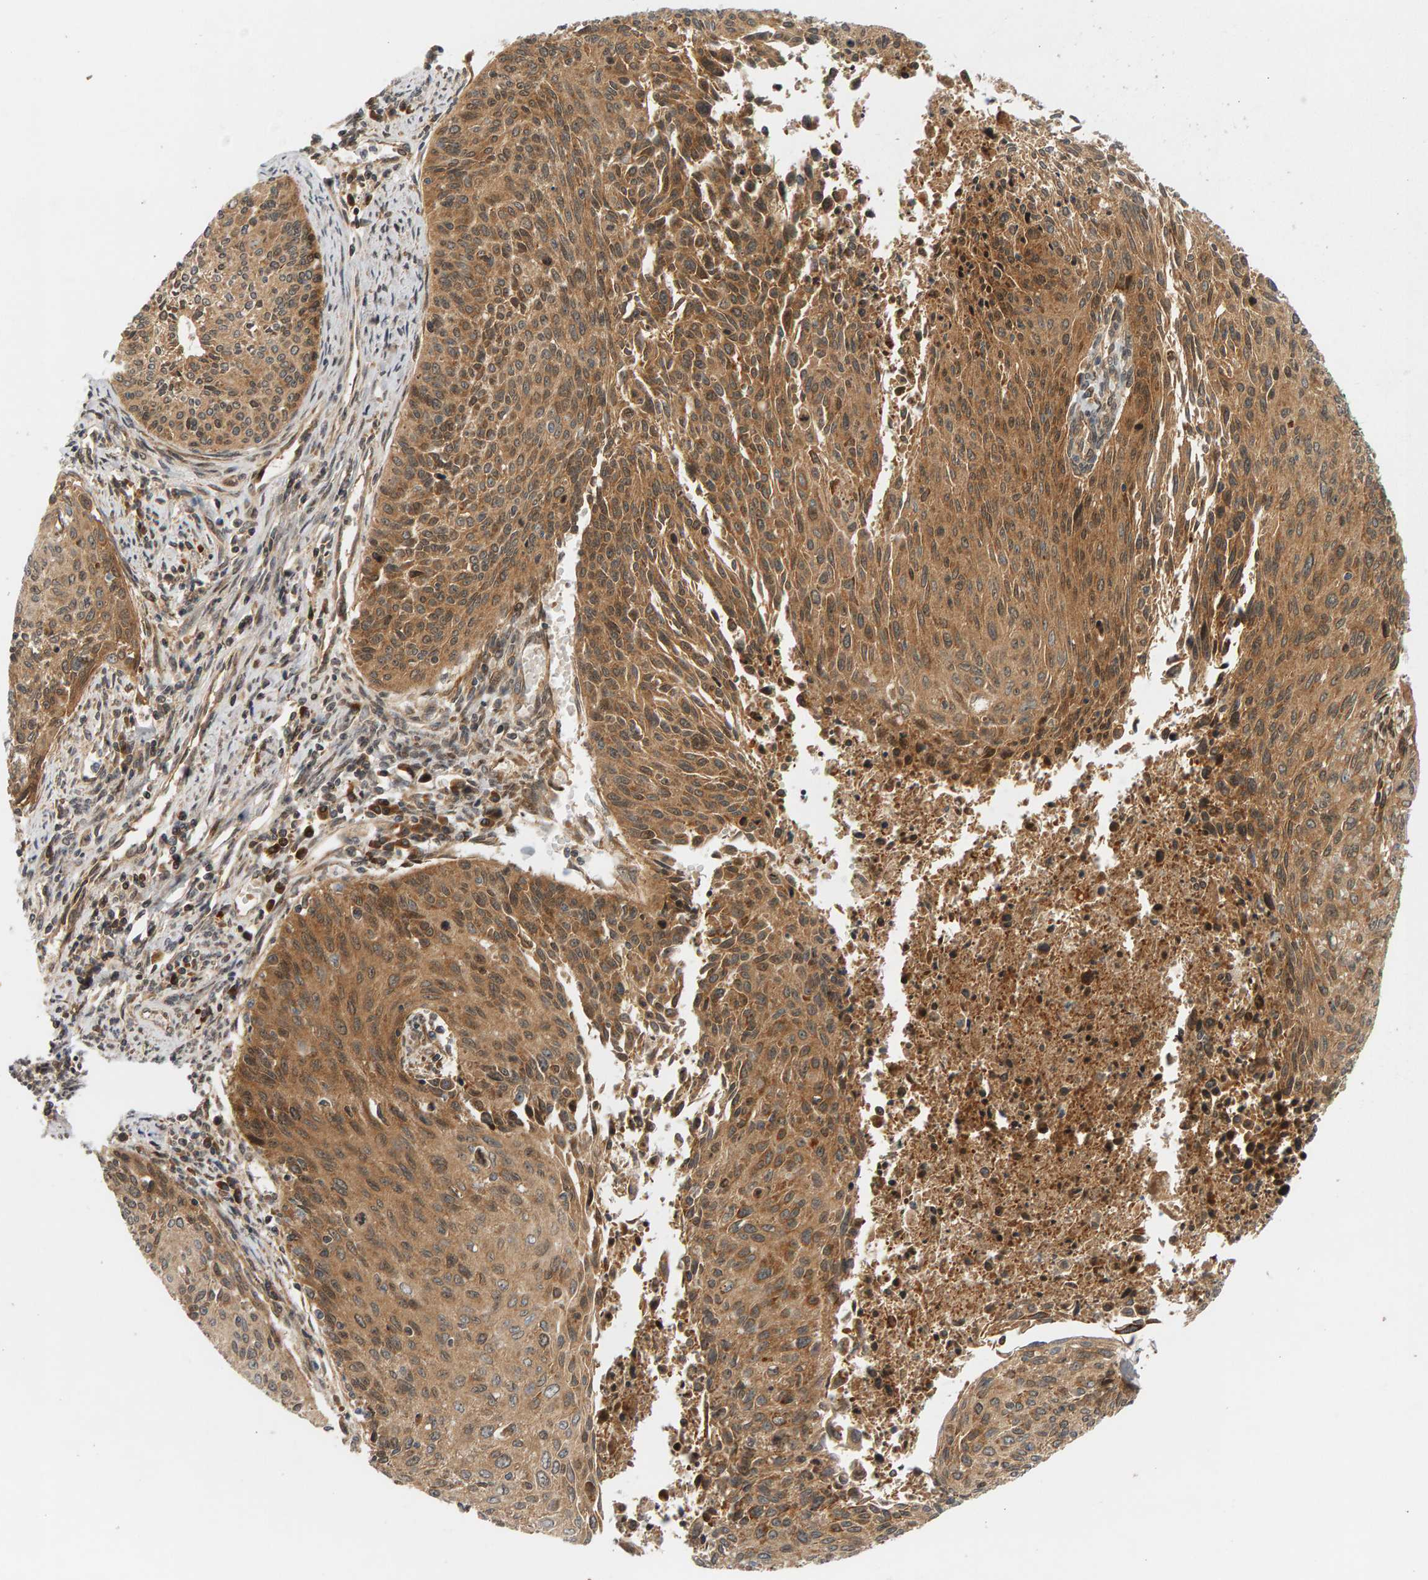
{"staining": {"intensity": "moderate", "quantity": ">75%", "location": "cytoplasmic/membranous"}, "tissue": "cervical cancer", "cell_type": "Tumor cells", "image_type": "cancer", "snomed": [{"axis": "morphology", "description": "Squamous cell carcinoma, NOS"}, {"axis": "topography", "description": "Cervix"}], "caption": "Human cervical cancer stained for a protein (brown) displays moderate cytoplasmic/membranous positive staining in approximately >75% of tumor cells.", "gene": "BAHCC1", "patient": {"sex": "female", "age": 55}}